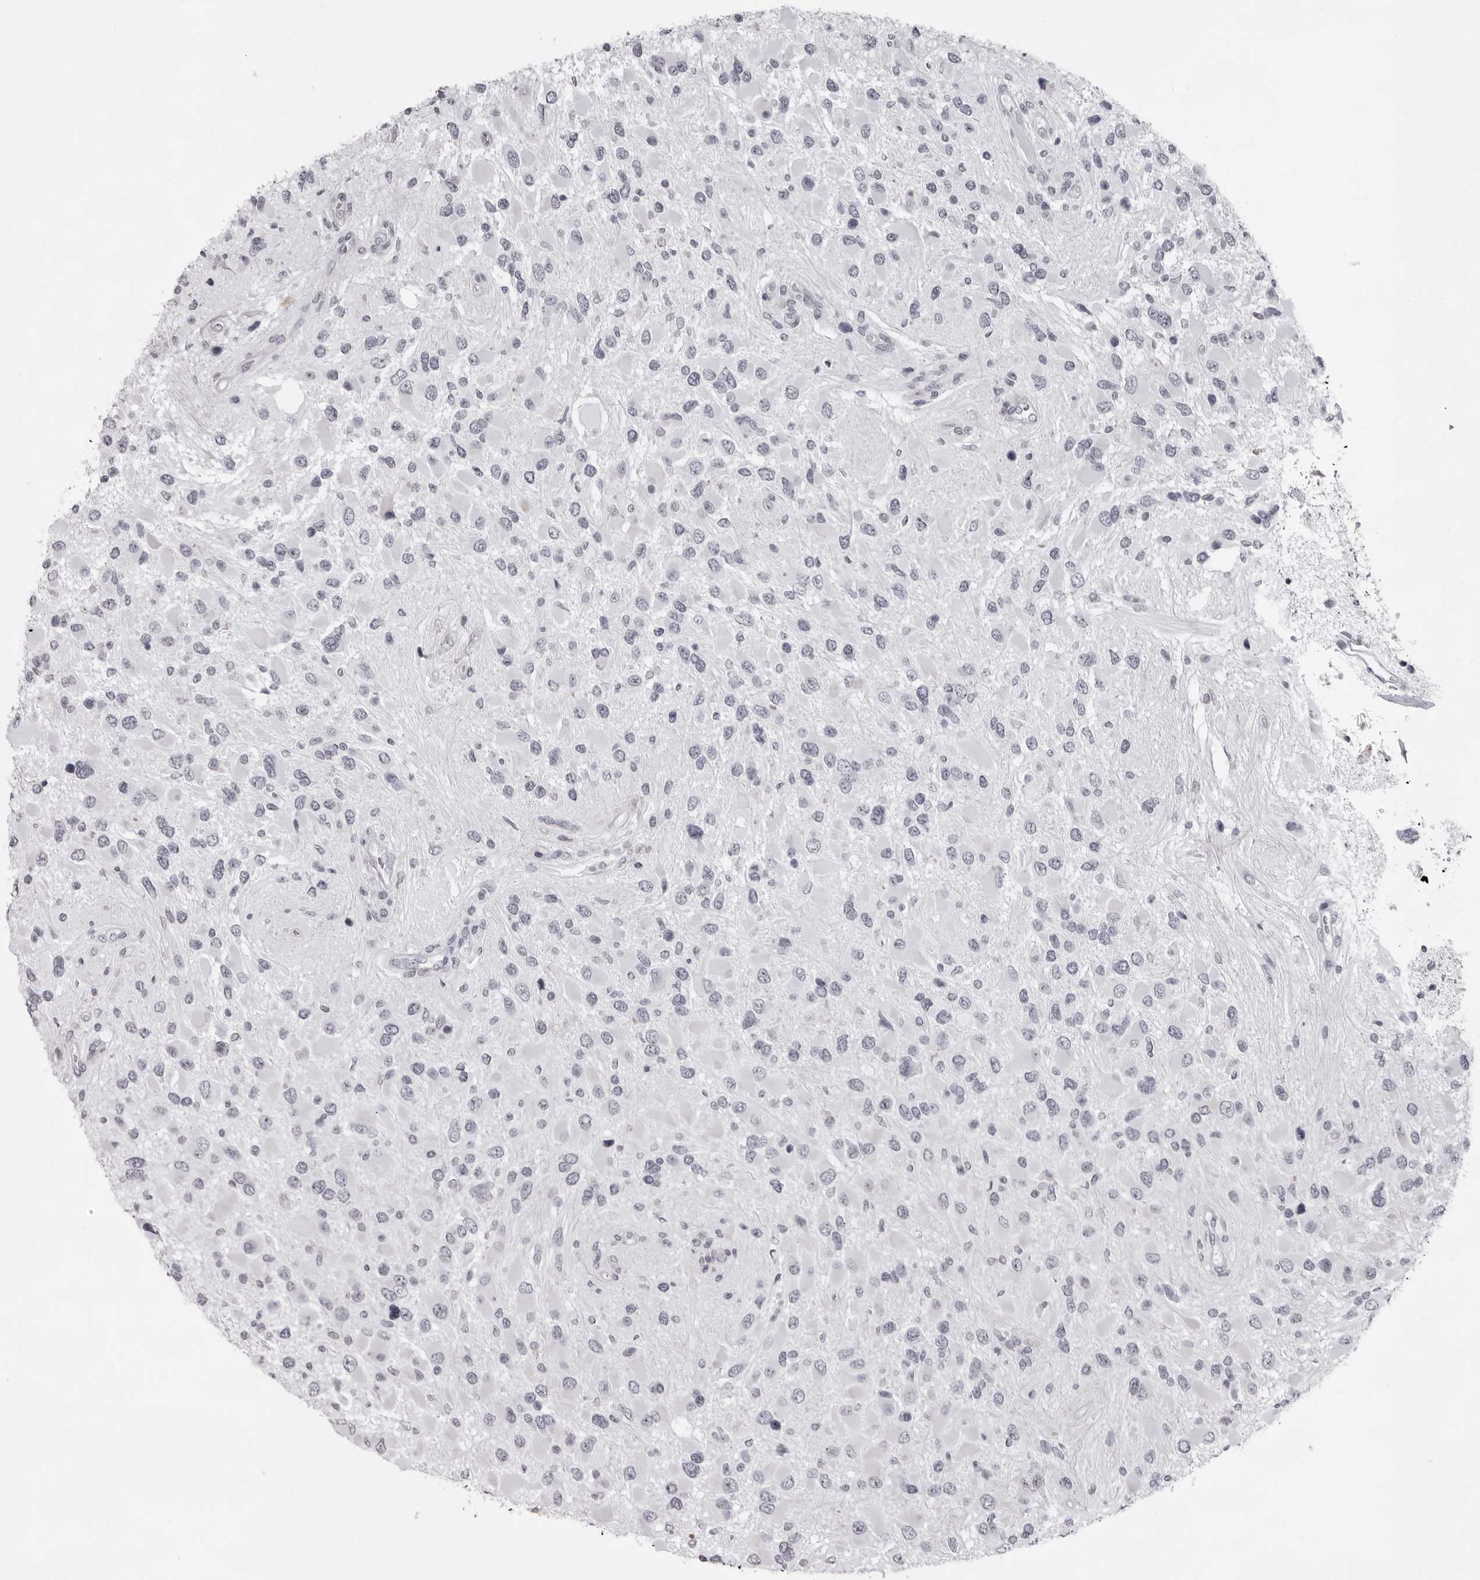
{"staining": {"intensity": "negative", "quantity": "none", "location": "none"}, "tissue": "glioma", "cell_type": "Tumor cells", "image_type": "cancer", "snomed": [{"axis": "morphology", "description": "Glioma, malignant, High grade"}, {"axis": "topography", "description": "Brain"}], "caption": "A photomicrograph of glioma stained for a protein exhibits no brown staining in tumor cells.", "gene": "NUDT18", "patient": {"sex": "male", "age": 53}}